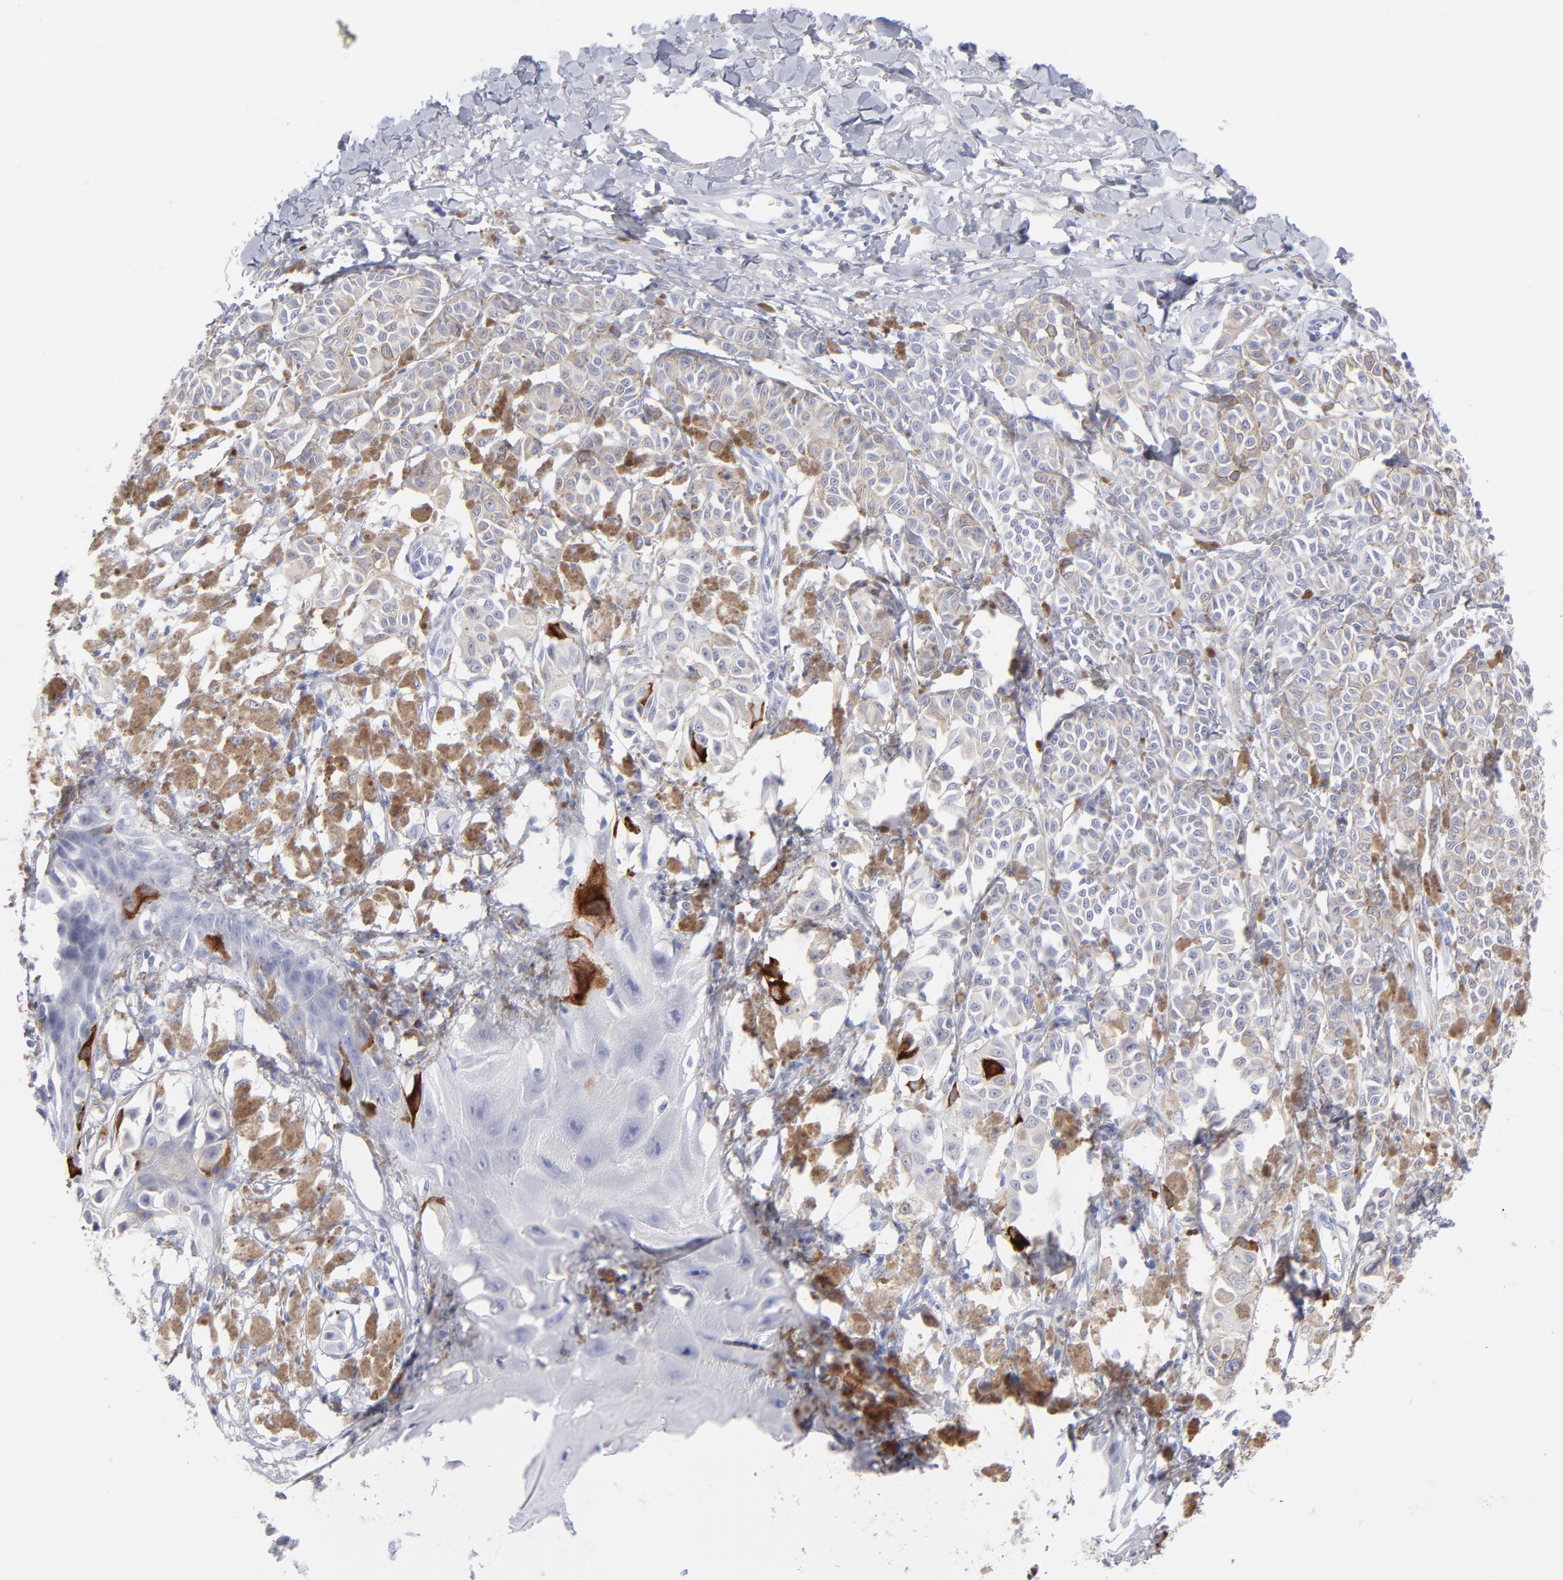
{"staining": {"intensity": "strong", "quantity": "<25%", "location": "cytoplasmic/membranous"}, "tissue": "melanoma", "cell_type": "Tumor cells", "image_type": "cancer", "snomed": [{"axis": "morphology", "description": "Malignant melanoma, NOS"}, {"axis": "topography", "description": "Skin"}], "caption": "A photomicrograph of malignant melanoma stained for a protein shows strong cytoplasmic/membranous brown staining in tumor cells.", "gene": "CCNB1", "patient": {"sex": "male", "age": 76}}